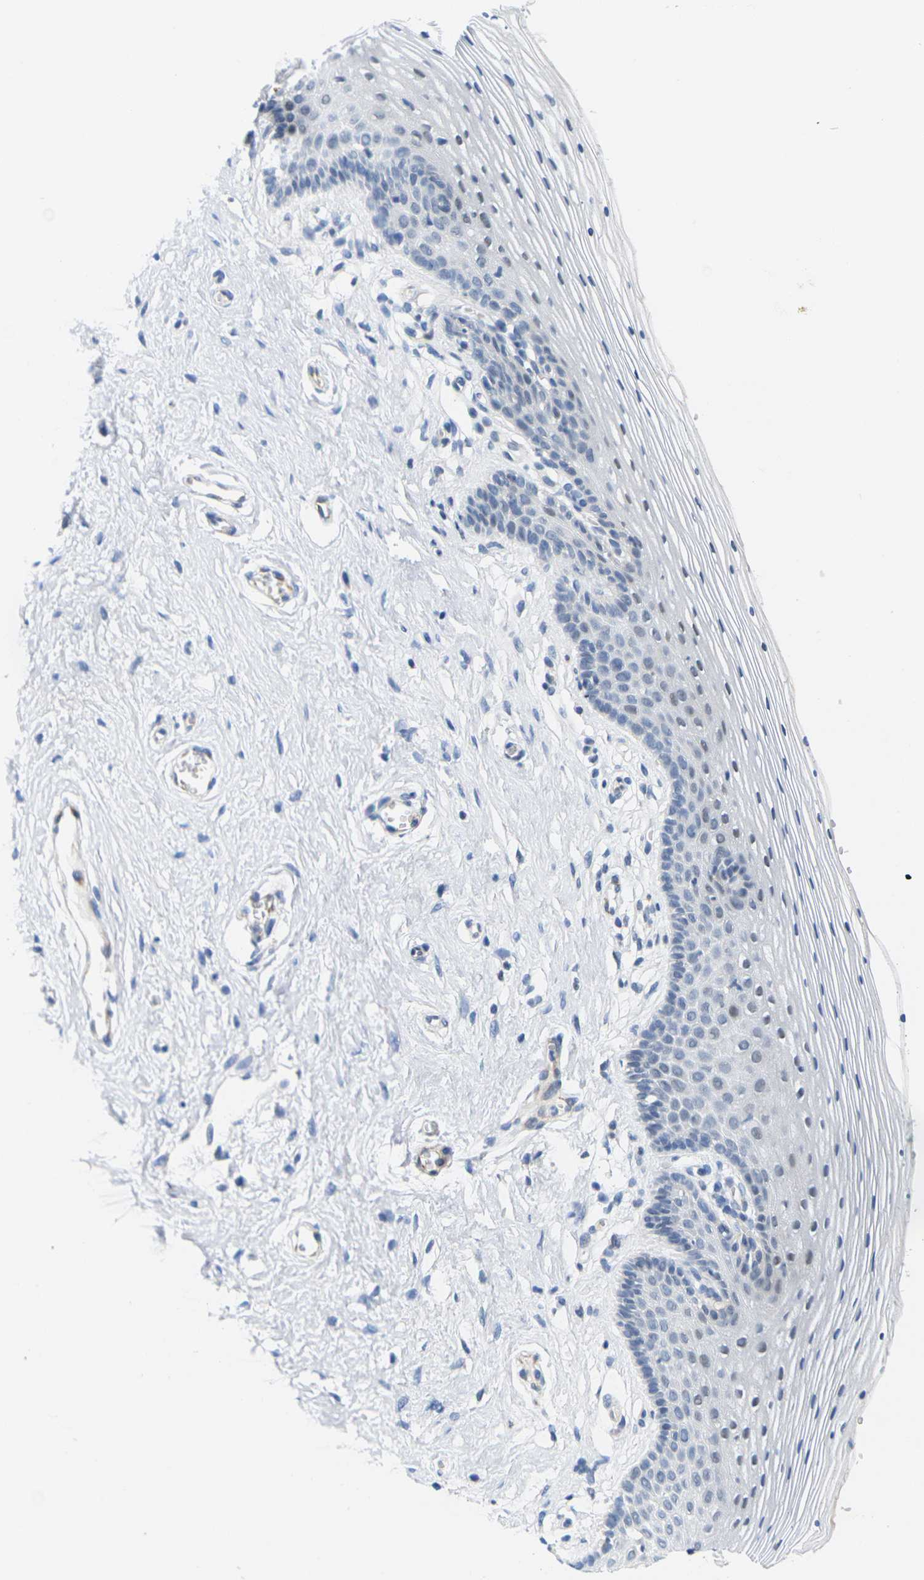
{"staining": {"intensity": "negative", "quantity": "none", "location": "none"}, "tissue": "vagina", "cell_type": "Squamous epithelial cells", "image_type": "normal", "snomed": [{"axis": "morphology", "description": "Normal tissue, NOS"}, {"axis": "topography", "description": "Vagina"}], "caption": "The photomicrograph demonstrates no staining of squamous epithelial cells in unremarkable vagina. Nuclei are stained in blue.", "gene": "OTOF", "patient": {"sex": "female", "age": 32}}